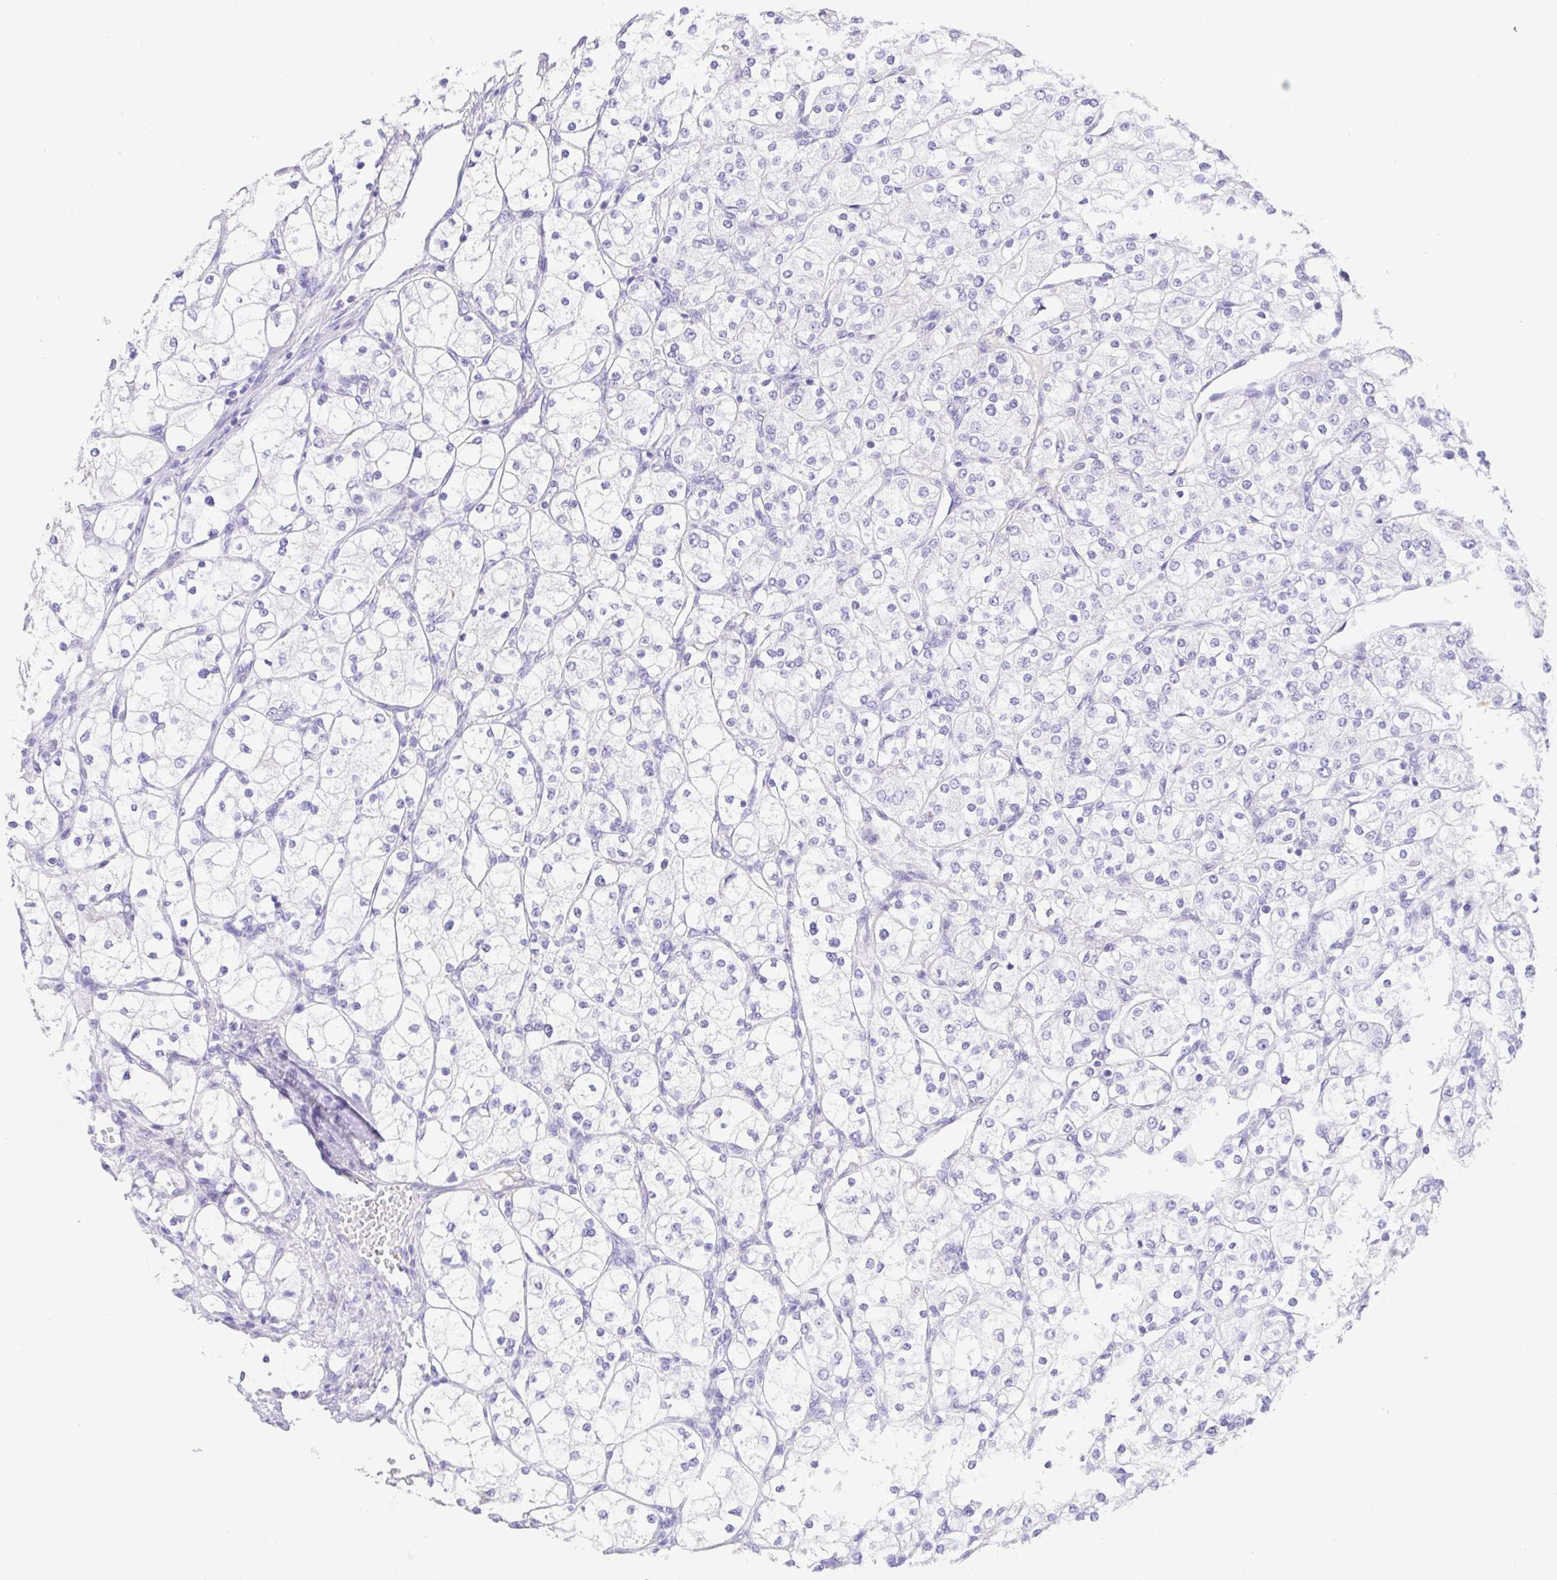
{"staining": {"intensity": "negative", "quantity": "none", "location": "none"}, "tissue": "renal cancer", "cell_type": "Tumor cells", "image_type": "cancer", "snomed": [{"axis": "morphology", "description": "Adenocarcinoma, NOS"}, {"axis": "topography", "description": "Kidney"}], "caption": "An immunohistochemistry (IHC) photomicrograph of renal cancer is shown. There is no staining in tumor cells of renal cancer.", "gene": "SPATA4", "patient": {"sex": "male", "age": 80}}